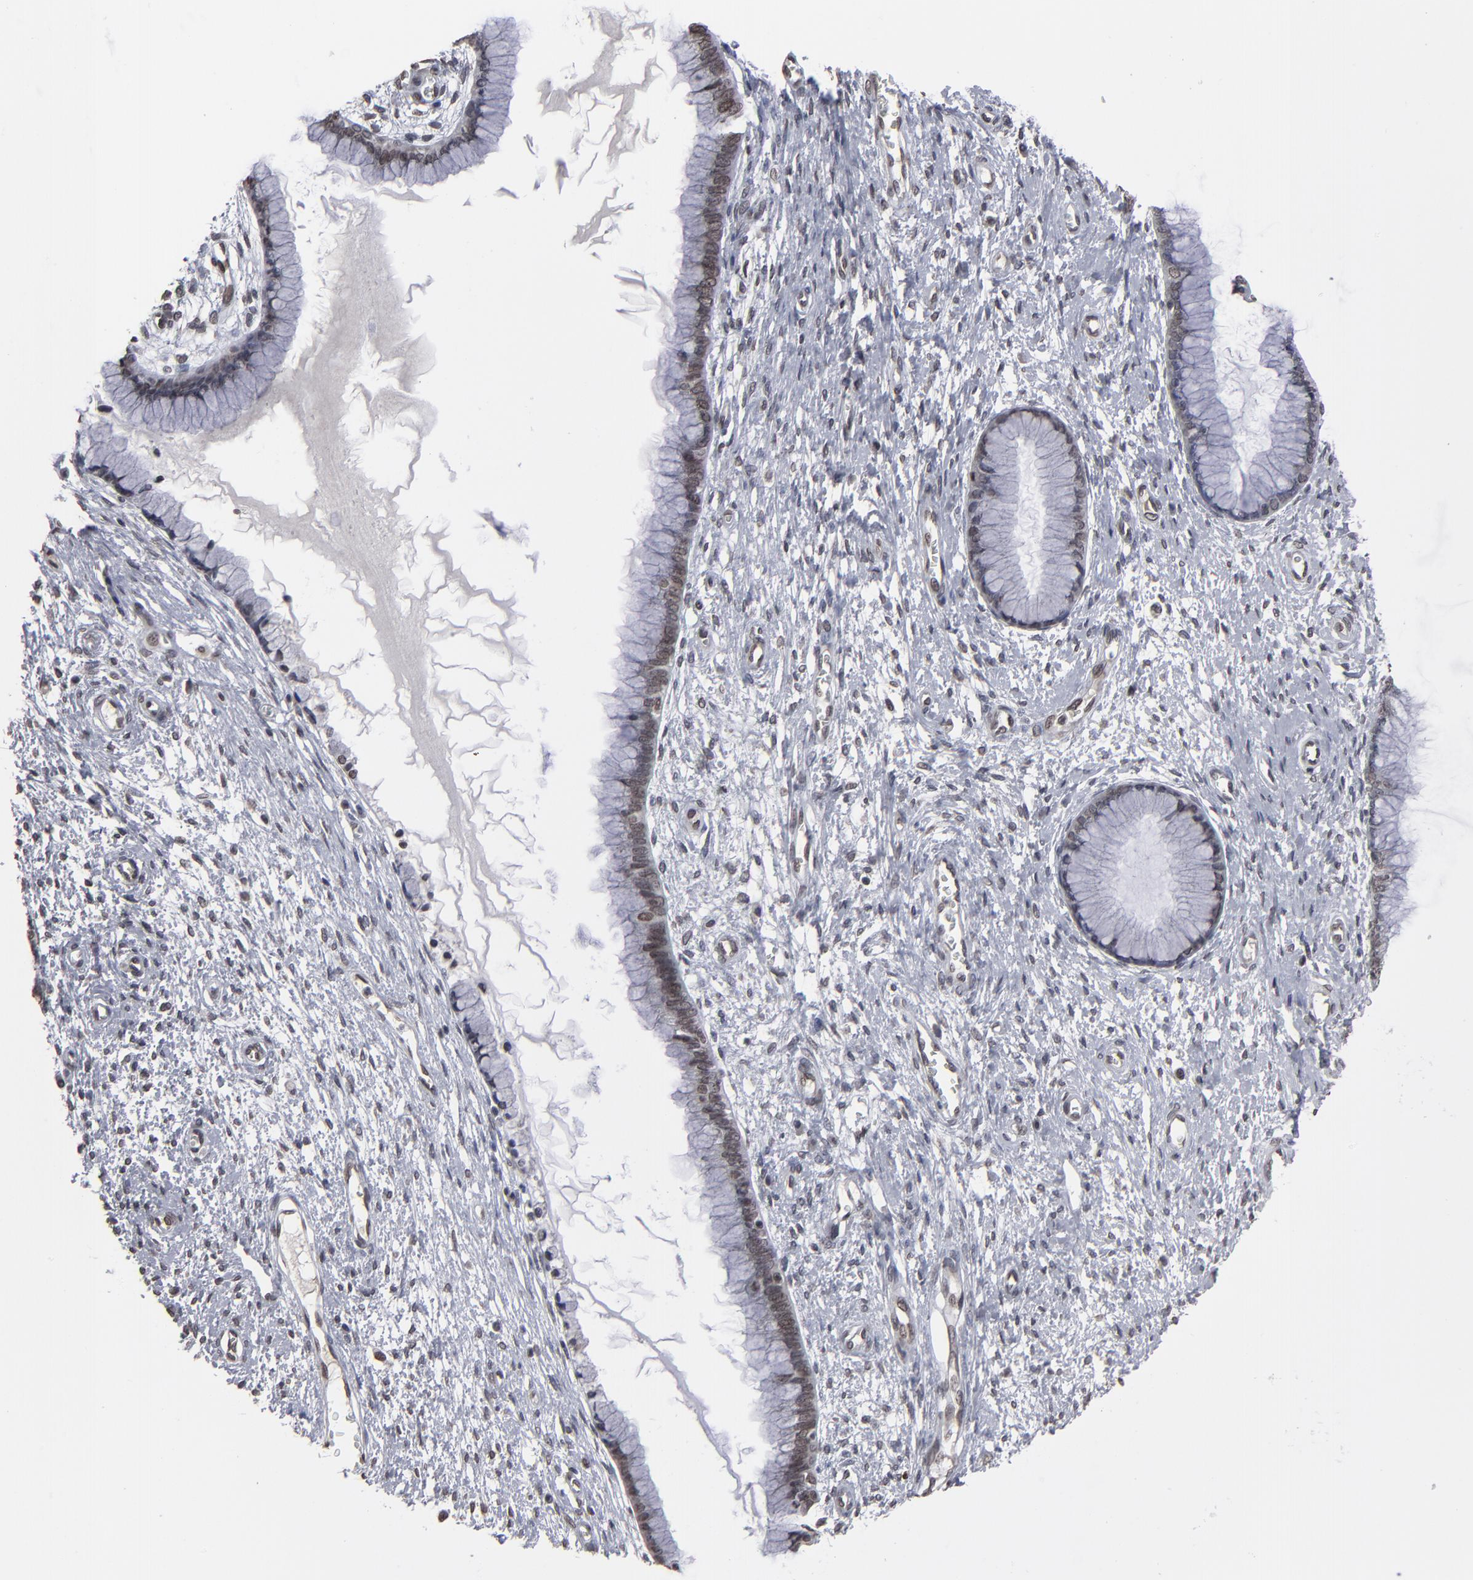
{"staining": {"intensity": "moderate", "quantity": ">75%", "location": "nuclear"}, "tissue": "cervix", "cell_type": "Glandular cells", "image_type": "normal", "snomed": [{"axis": "morphology", "description": "Normal tissue, NOS"}, {"axis": "topography", "description": "Cervix"}], "caption": "Benign cervix displays moderate nuclear staining in about >75% of glandular cells, visualized by immunohistochemistry. (DAB IHC, brown staining for protein, blue staining for nuclei).", "gene": "BAZ1A", "patient": {"sex": "female", "age": 55}}